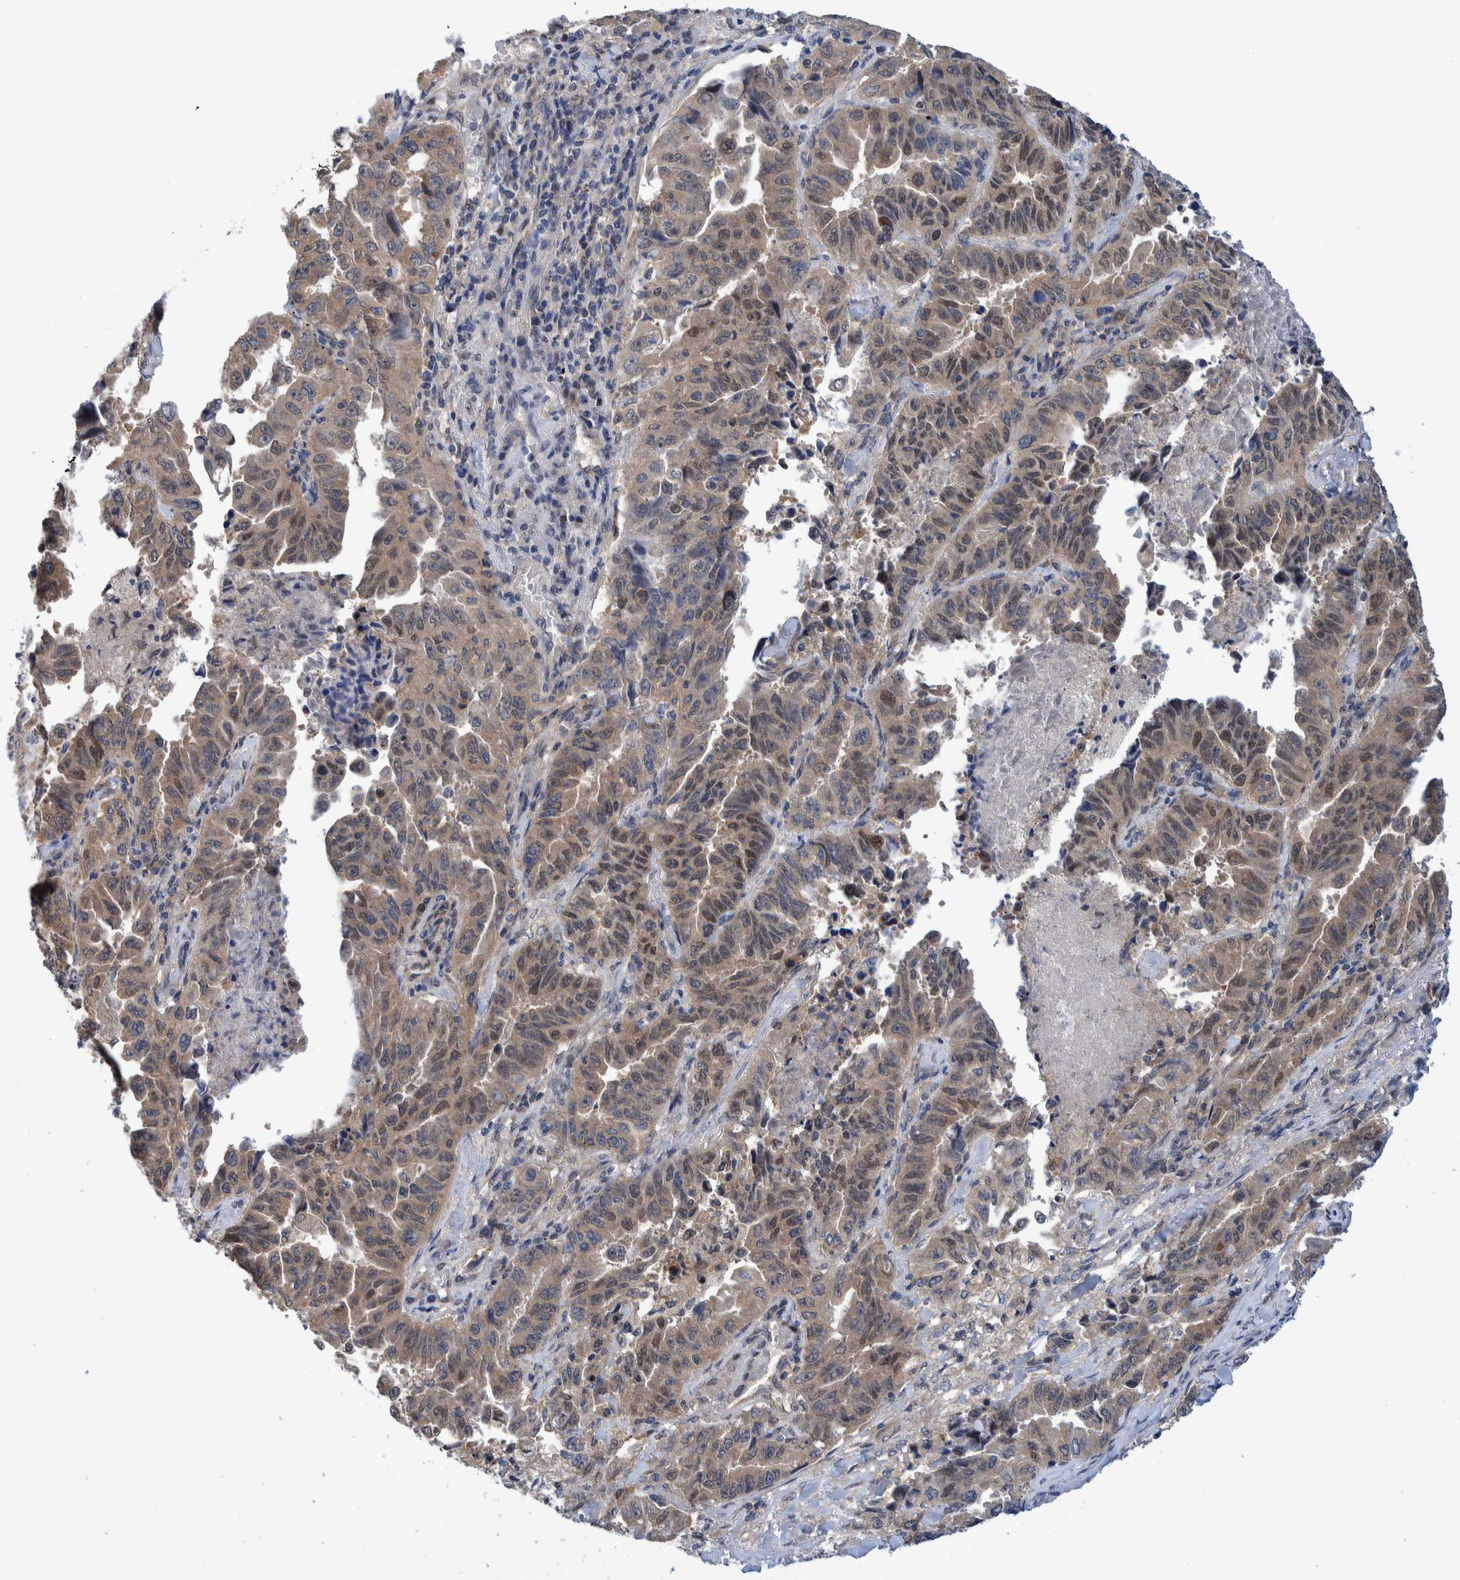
{"staining": {"intensity": "weak", "quantity": ">75%", "location": "cytoplasmic/membranous,nuclear"}, "tissue": "lung cancer", "cell_type": "Tumor cells", "image_type": "cancer", "snomed": [{"axis": "morphology", "description": "Adenocarcinoma, NOS"}, {"axis": "topography", "description": "Lung"}], "caption": "The micrograph reveals immunohistochemical staining of lung cancer (adenocarcinoma). There is weak cytoplasmic/membranous and nuclear positivity is seen in approximately >75% of tumor cells.", "gene": "PFAS", "patient": {"sex": "female", "age": 51}}